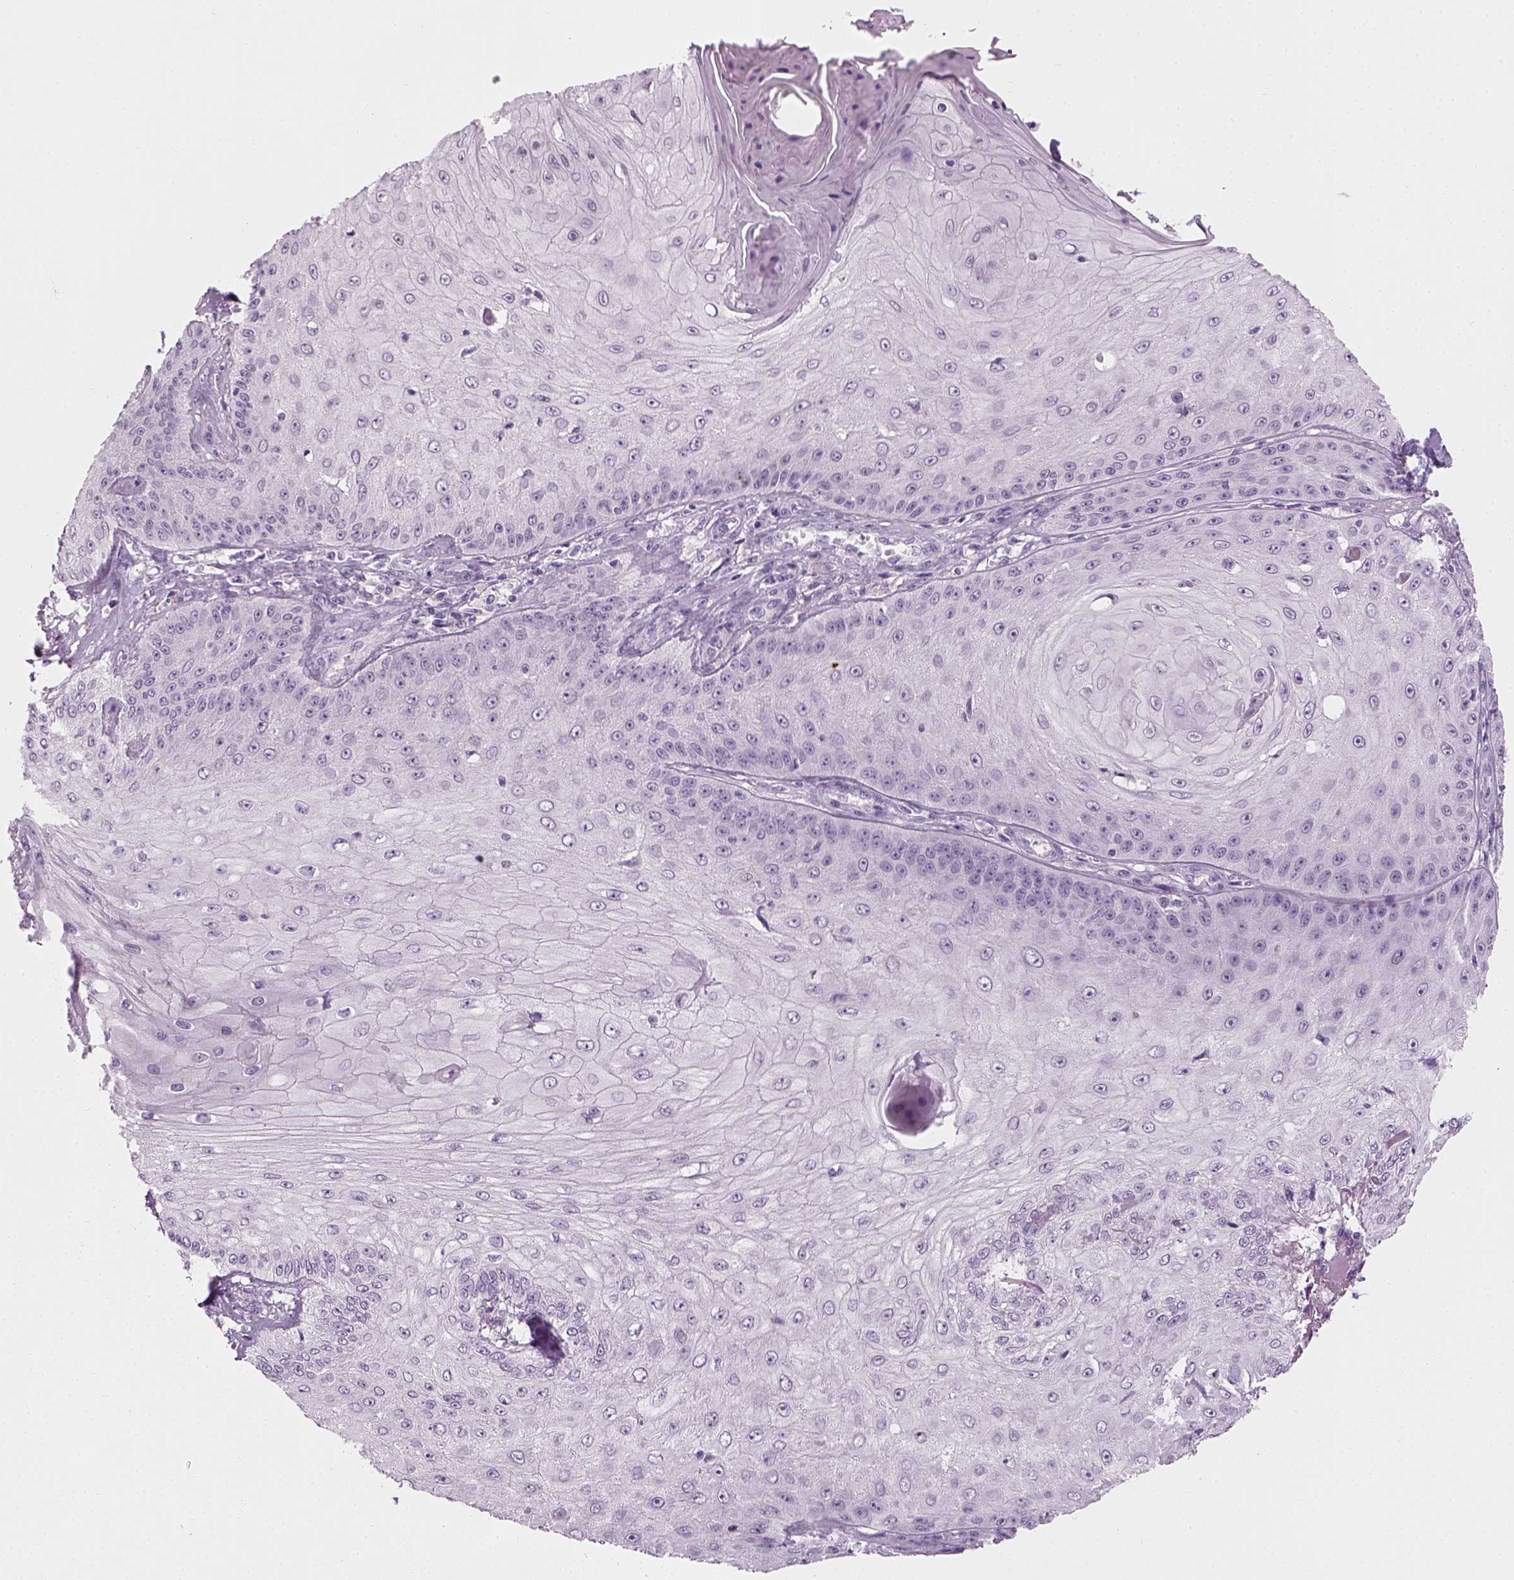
{"staining": {"intensity": "negative", "quantity": "none", "location": "none"}, "tissue": "skin cancer", "cell_type": "Tumor cells", "image_type": "cancer", "snomed": [{"axis": "morphology", "description": "Squamous cell carcinoma, NOS"}, {"axis": "topography", "description": "Skin"}], "caption": "A histopathology image of skin squamous cell carcinoma stained for a protein shows no brown staining in tumor cells.", "gene": "TH", "patient": {"sex": "male", "age": 70}}